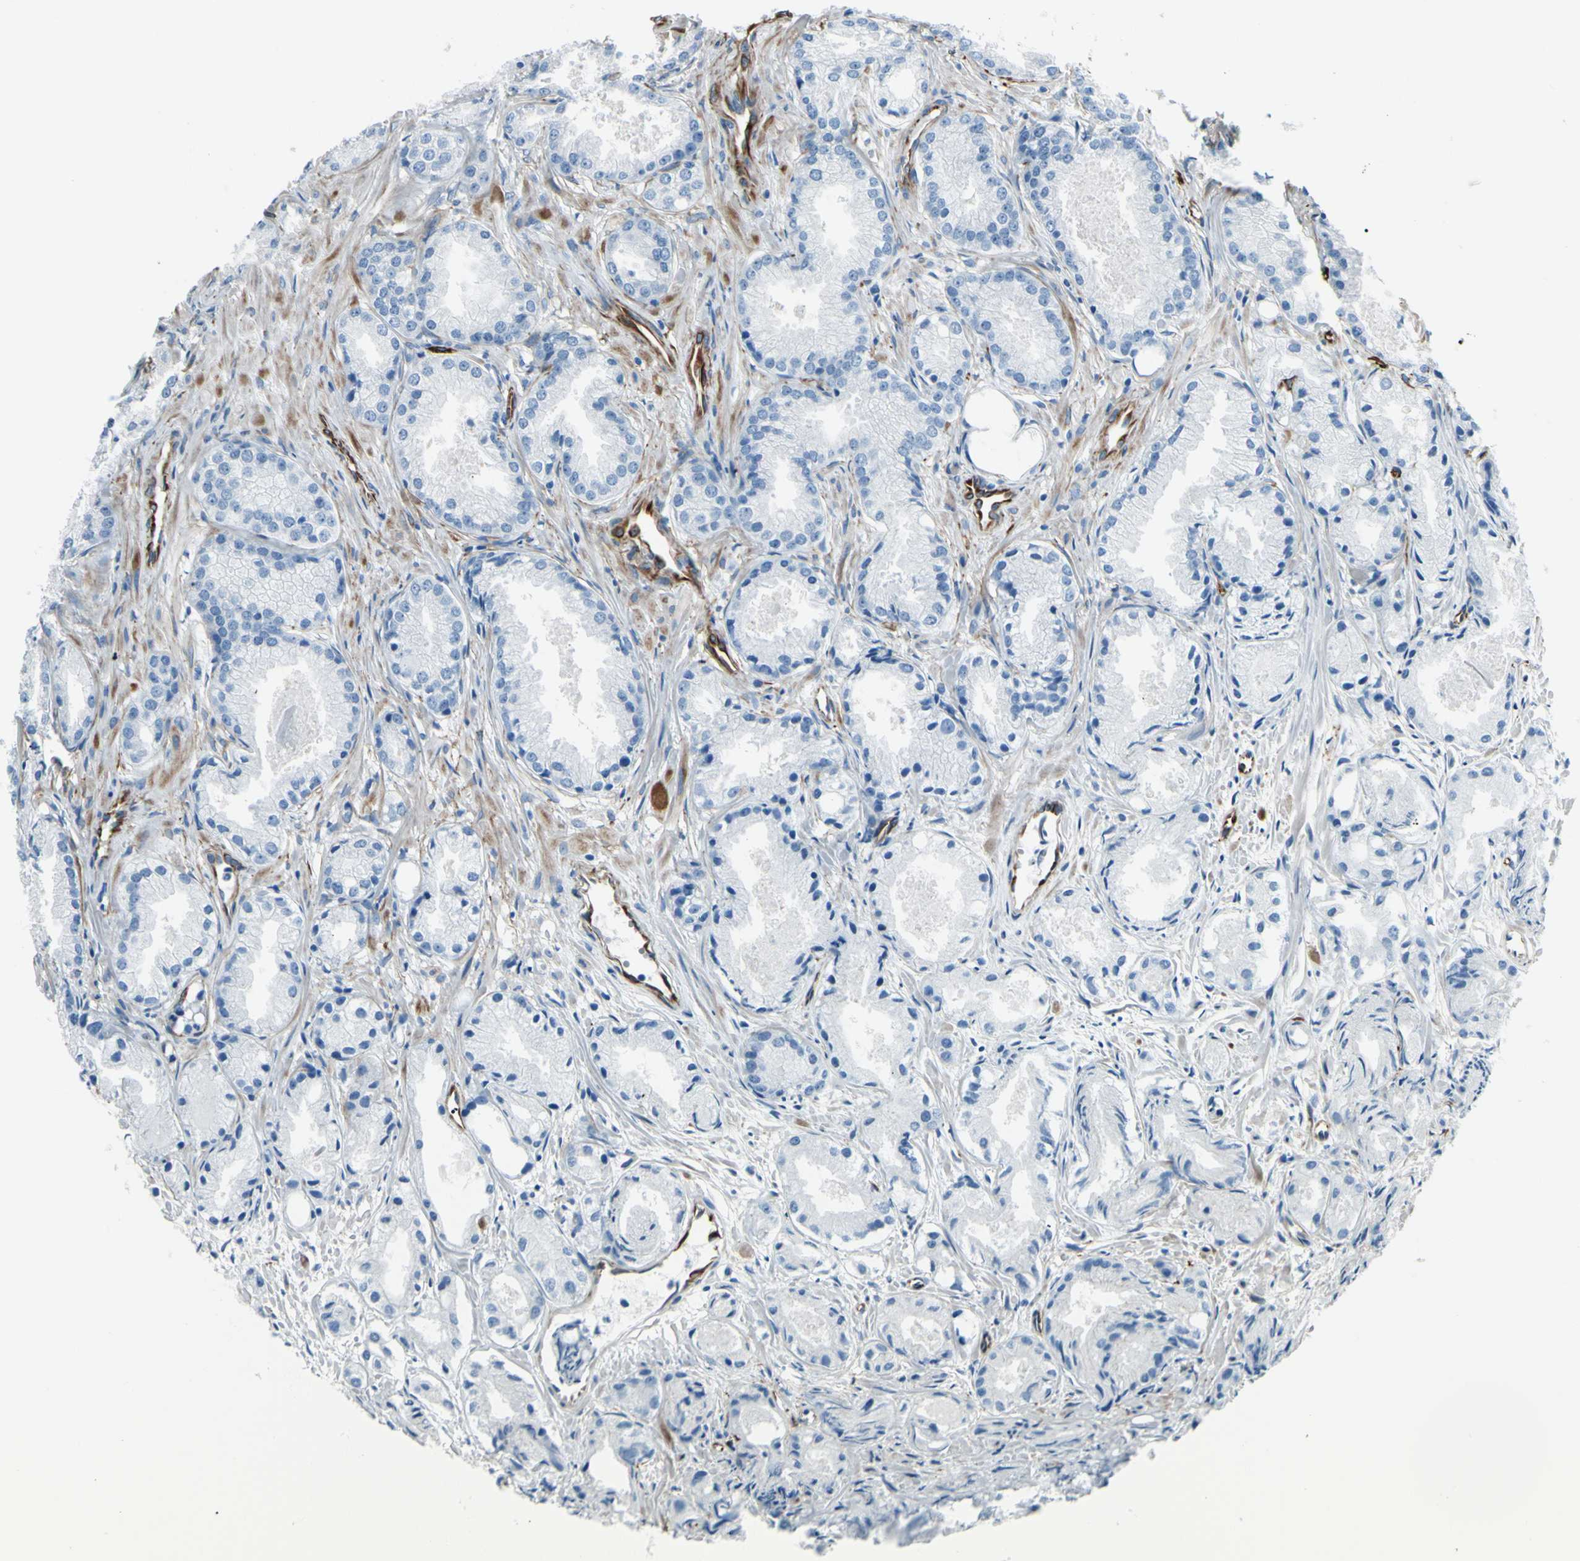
{"staining": {"intensity": "negative", "quantity": "none", "location": "none"}, "tissue": "prostate cancer", "cell_type": "Tumor cells", "image_type": "cancer", "snomed": [{"axis": "morphology", "description": "Adenocarcinoma, Low grade"}, {"axis": "topography", "description": "Prostate"}], "caption": "Prostate adenocarcinoma (low-grade) was stained to show a protein in brown. There is no significant staining in tumor cells. (Stains: DAB (3,3'-diaminobenzidine) immunohistochemistry (IHC) with hematoxylin counter stain, Microscopy: brightfield microscopy at high magnification).", "gene": "PTH2R", "patient": {"sex": "male", "age": 72}}